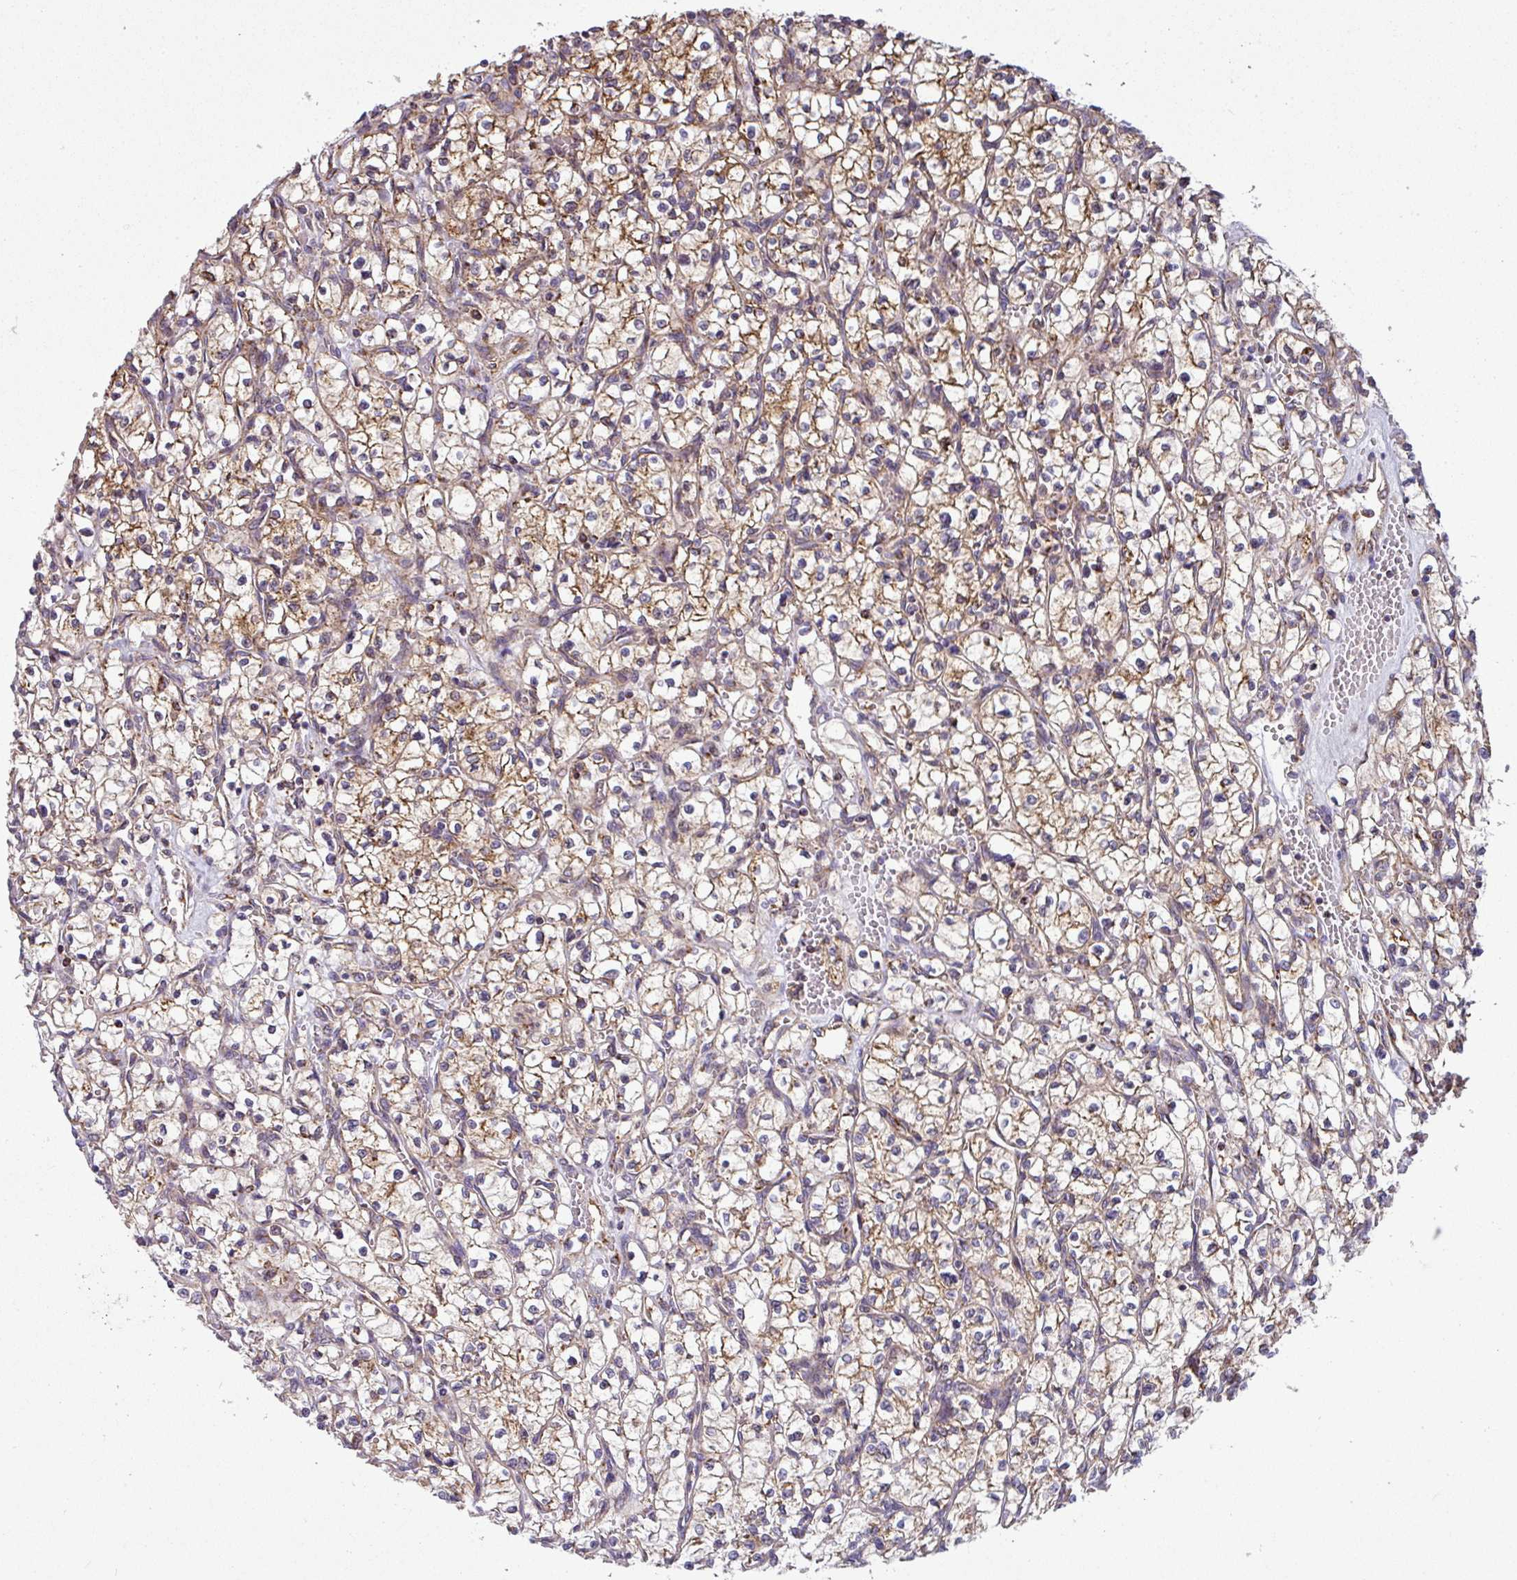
{"staining": {"intensity": "moderate", "quantity": ">75%", "location": "cytoplasmic/membranous"}, "tissue": "renal cancer", "cell_type": "Tumor cells", "image_type": "cancer", "snomed": [{"axis": "morphology", "description": "Adenocarcinoma, NOS"}, {"axis": "topography", "description": "Kidney"}], "caption": "Immunohistochemical staining of renal cancer (adenocarcinoma) reveals moderate cytoplasmic/membranous protein staining in approximately >75% of tumor cells.", "gene": "PRELID3B", "patient": {"sex": "female", "age": 64}}